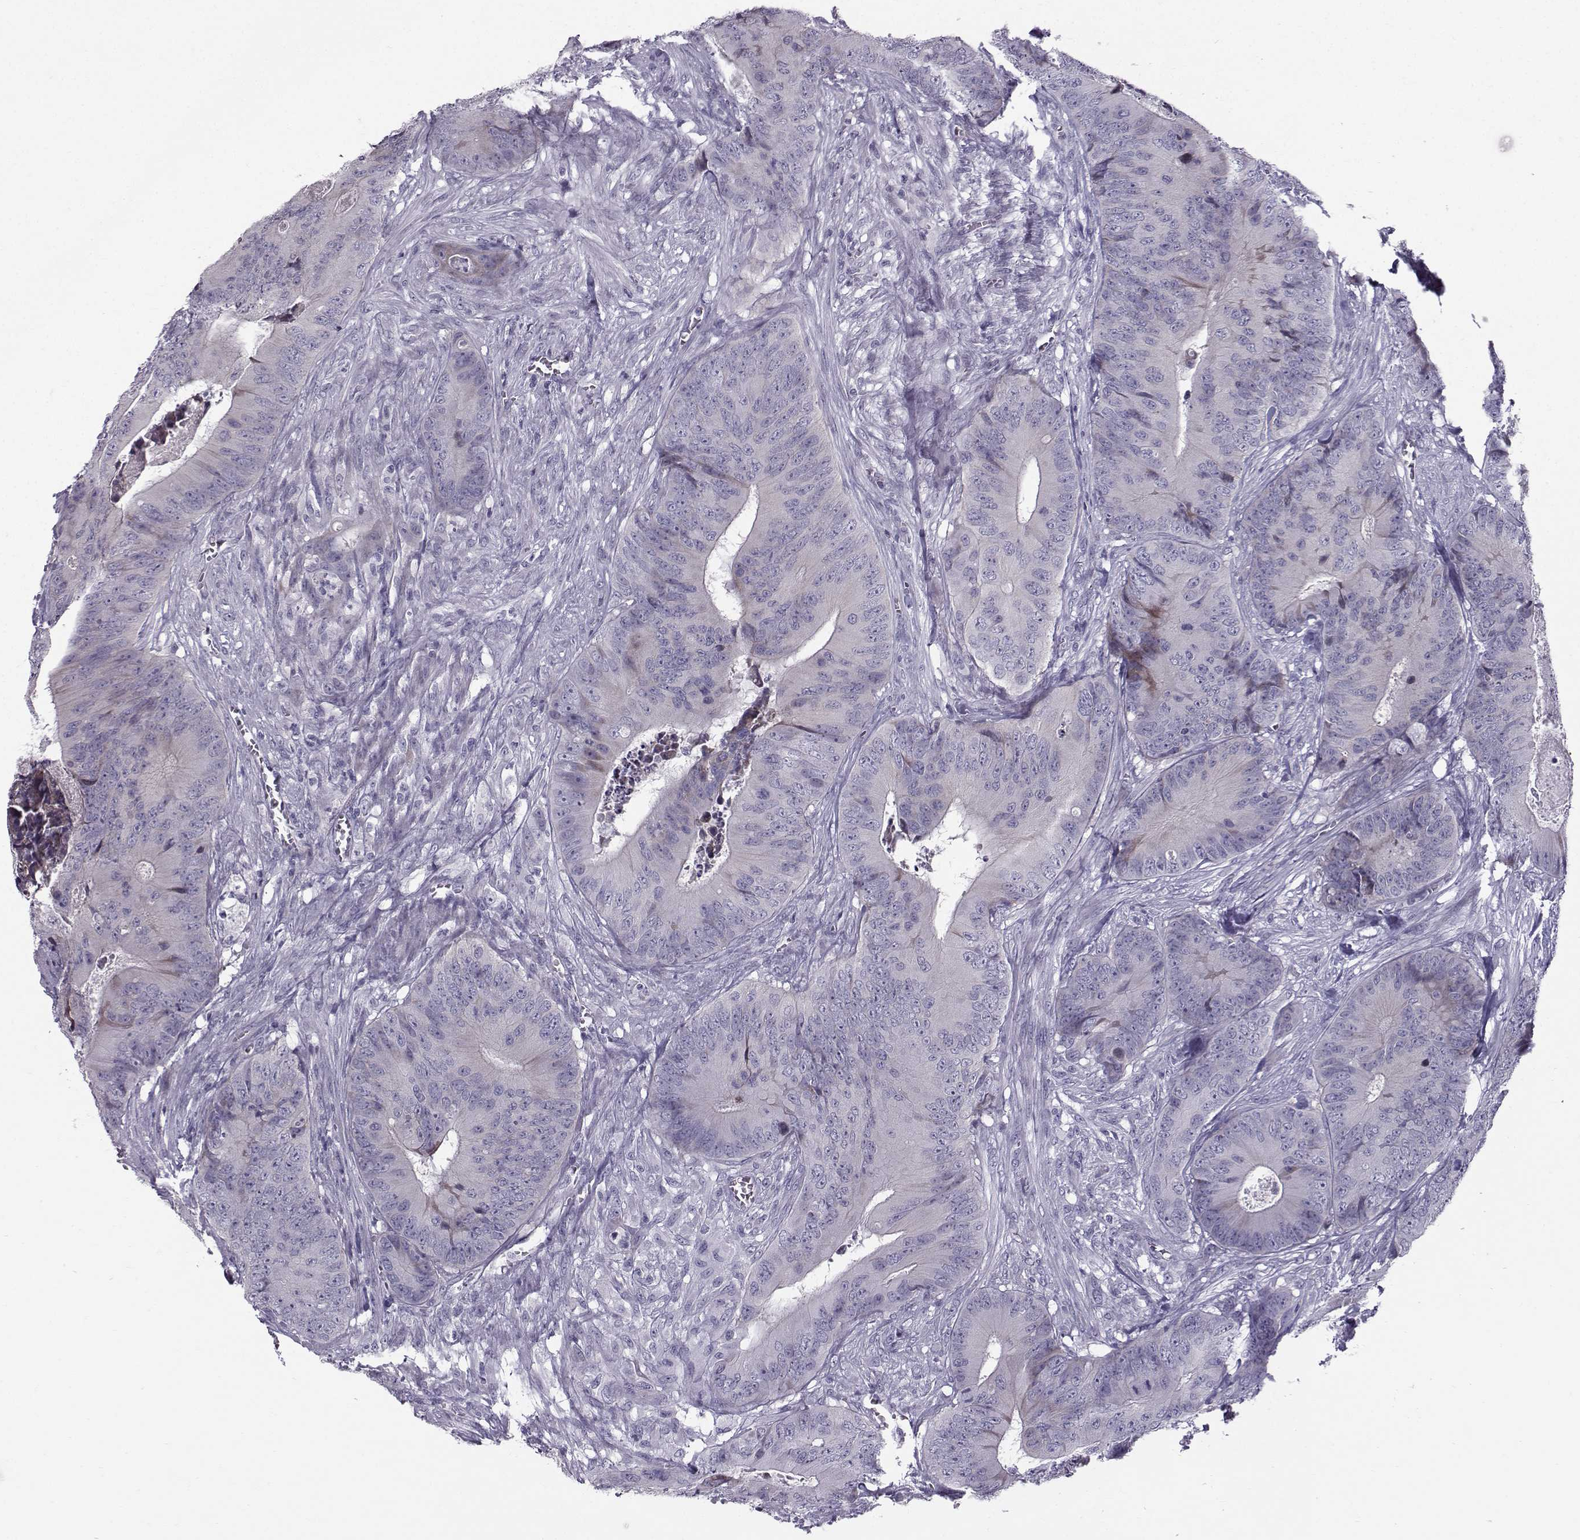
{"staining": {"intensity": "negative", "quantity": "none", "location": "none"}, "tissue": "colorectal cancer", "cell_type": "Tumor cells", "image_type": "cancer", "snomed": [{"axis": "morphology", "description": "Adenocarcinoma, NOS"}, {"axis": "topography", "description": "Colon"}], "caption": "Tumor cells show no significant protein positivity in colorectal cancer.", "gene": "DMRT3", "patient": {"sex": "male", "age": 84}}